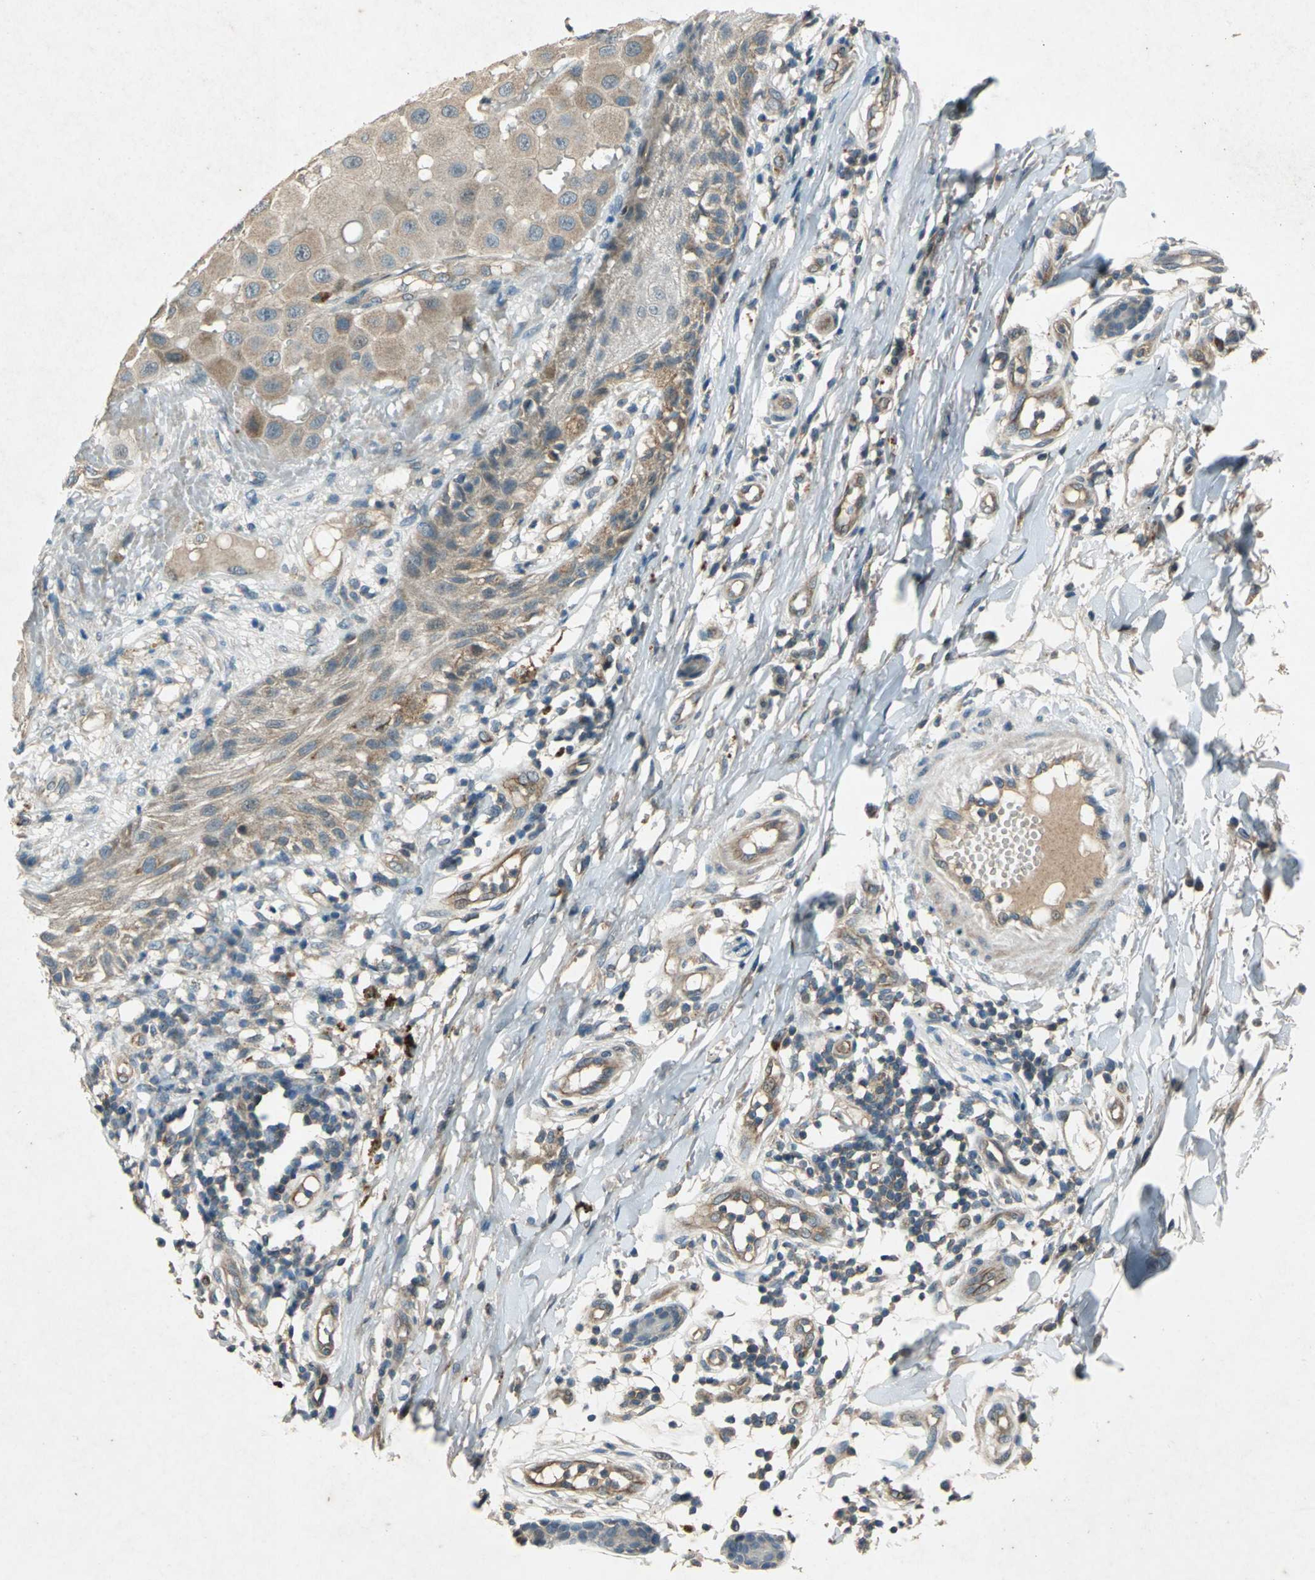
{"staining": {"intensity": "weak", "quantity": "<25%", "location": "cytoplasmic/membranous"}, "tissue": "melanoma", "cell_type": "Tumor cells", "image_type": "cancer", "snomed": [{"axis": "morphology", "description": "Malignant melanoma, NOS"}, {"axis": "topography", "description": "Skin"}], "caption": "Melanoma was stained to show a protein in brown. There is no significant expression in tumor cells. Brightfield microscopy of IHC stained with DAB (3,3'-diaminobenzidine) (brown) and hematoxylin (blue), captured at high magnification.", "gene": "EMCN", "patient": {"sex": "female", "age": 81}}